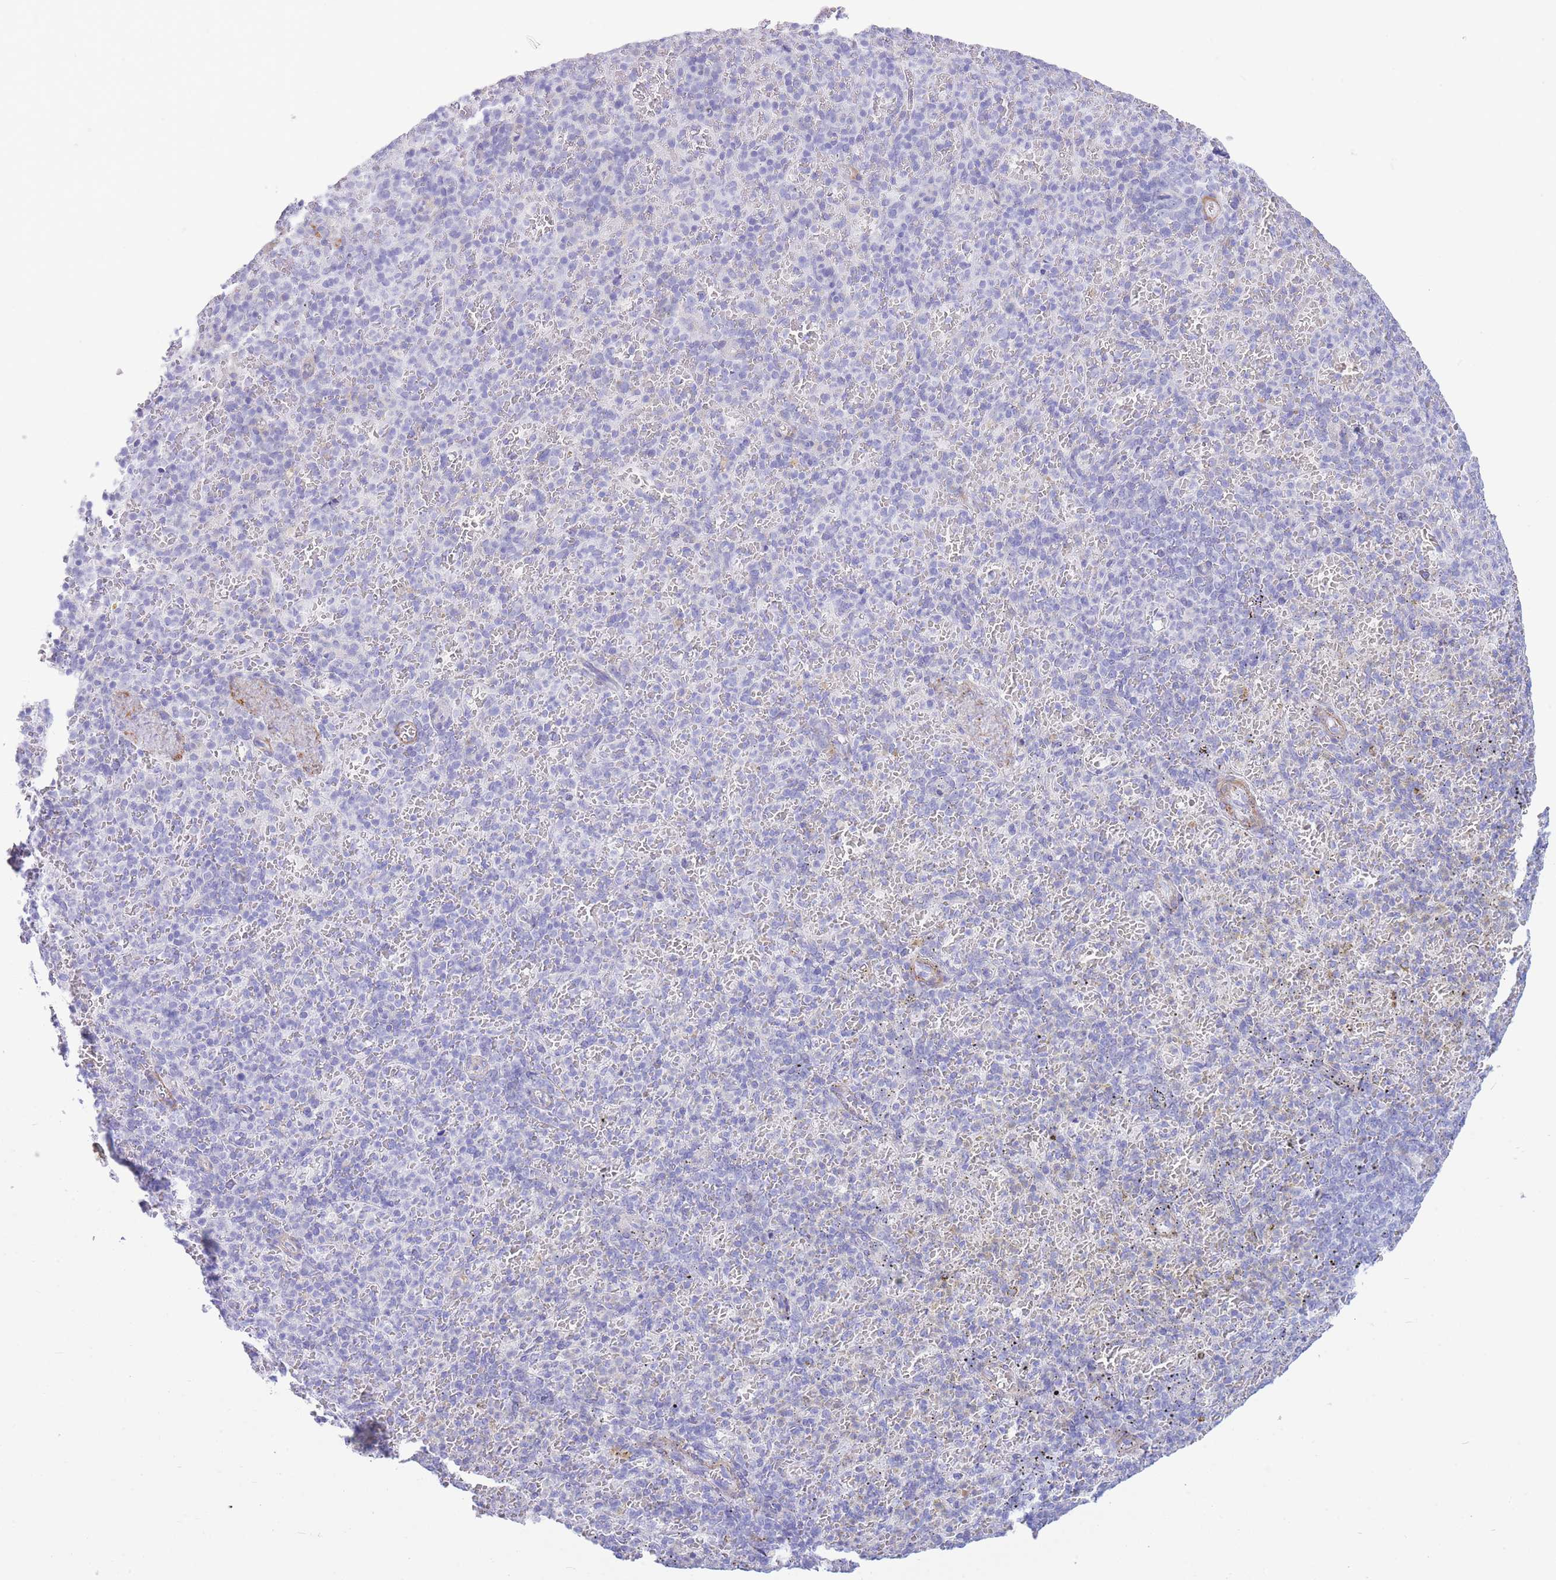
{"staining": {"intensity": "negative", "quantity": "none", "location": "none"}, "tissue": "spleen", "cell_type": "Cells in red pulp", "image_type": "normal", "snomed": [{"axis": "morphology", "description": "Normal tissue, NOS"}, {"axis": "topography", "description": "Spleen"}], "caption": "A high-resolution micrograph shows immunohistochemistry staining of unremarkable spleen, which shows no significant expression in cells in red pulp.", "gene": "VWA8", "patient": {"sex": "female", "age": 74}}